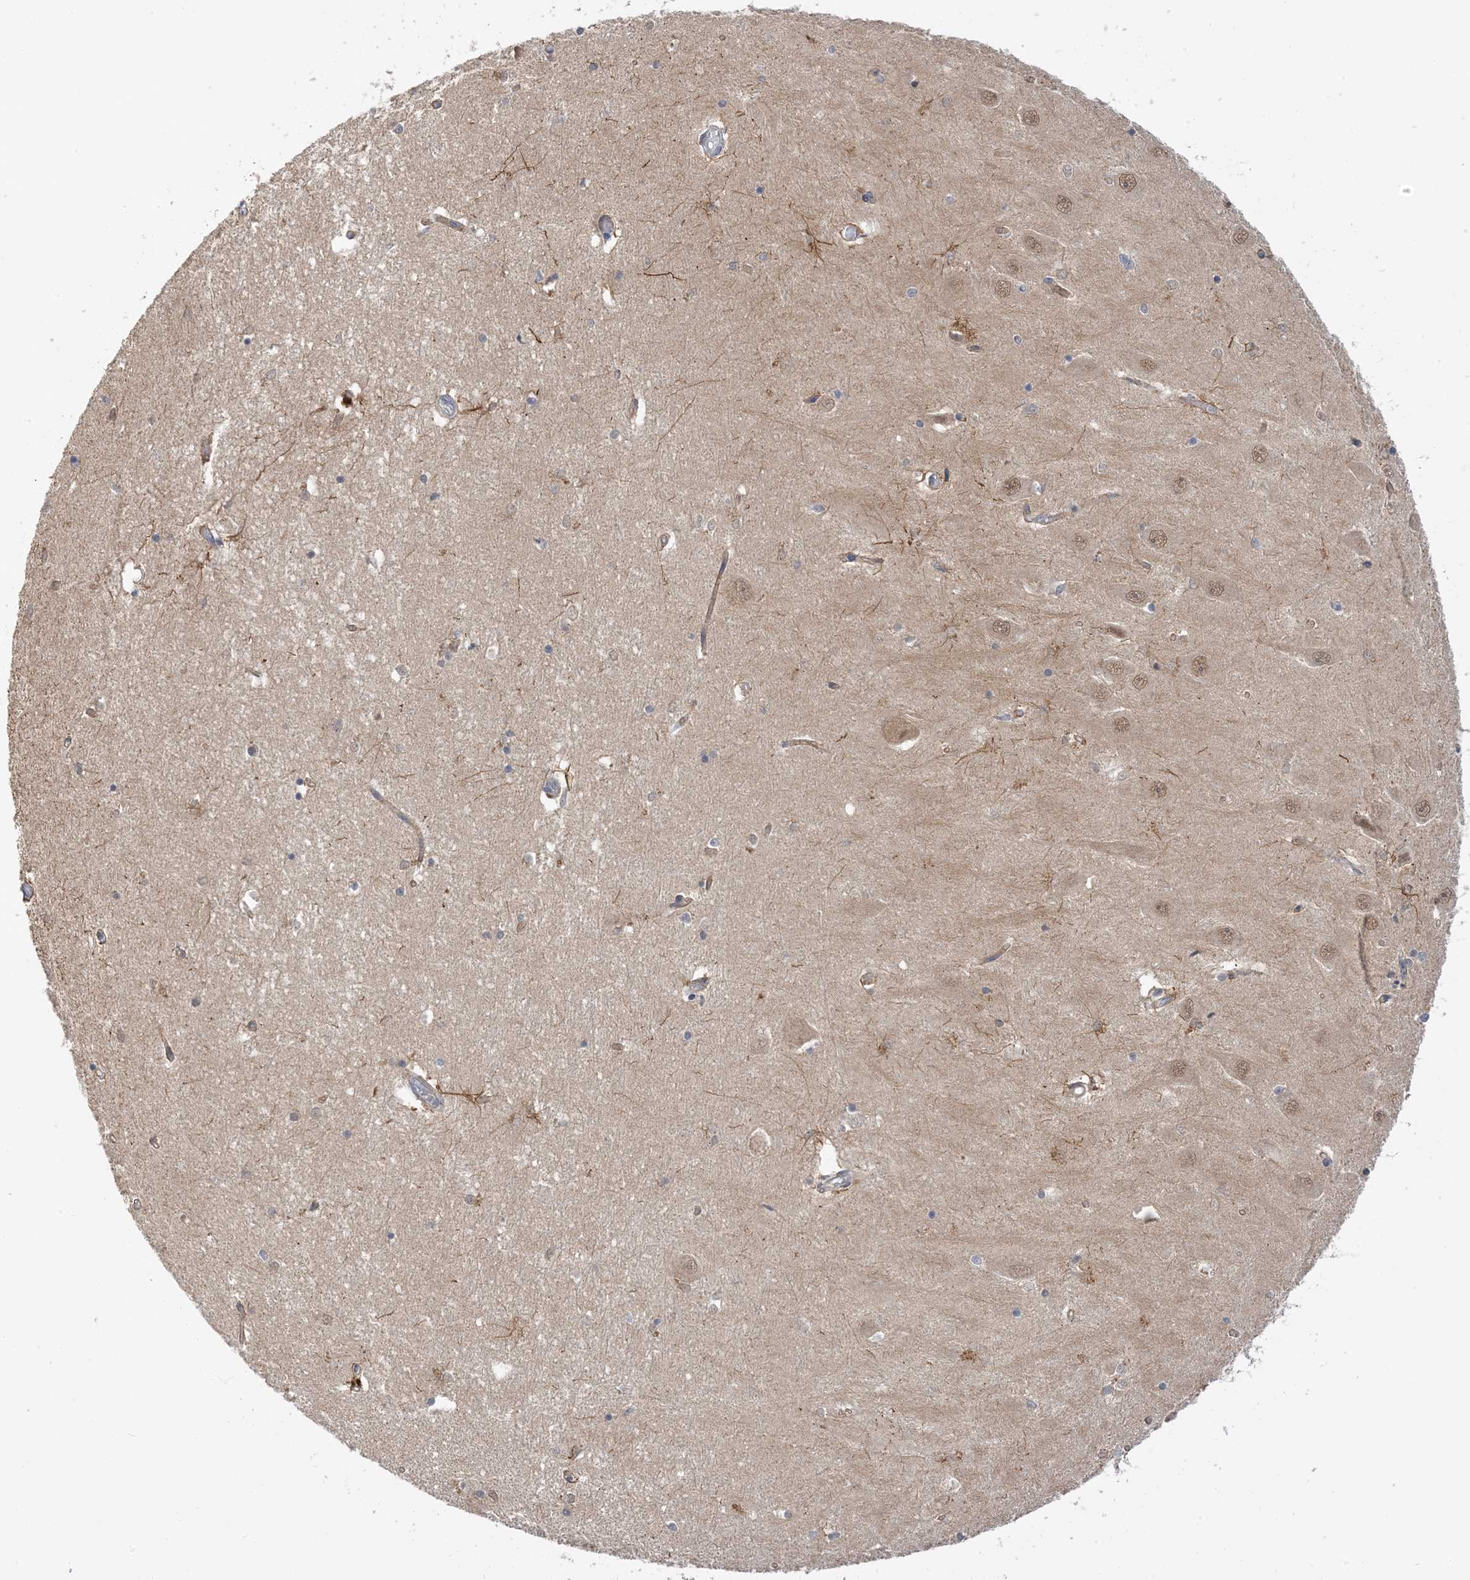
{"staining": {"intensity": "moderate", "quantity": "<25%", "location": "cytoplasmic/membranous"}, "tissue": "hippocampus", "cell_type": "Glial cells", "image_type": "normal", "snomed": [{"axis": "morphology", "description": "Normal tissue, NOS"}, {"axis": "topography", "description": "Hippocampus"}], "caption": "IHC (DAB (3,3'-diaminobenzidine)) staining of benign human hippocampus shows moderate cytoplasmic/membranous protein staining in approximately <25% of glial cells.", "gene": "WDR26", "patient": {"sex": "male", "age": 45}}